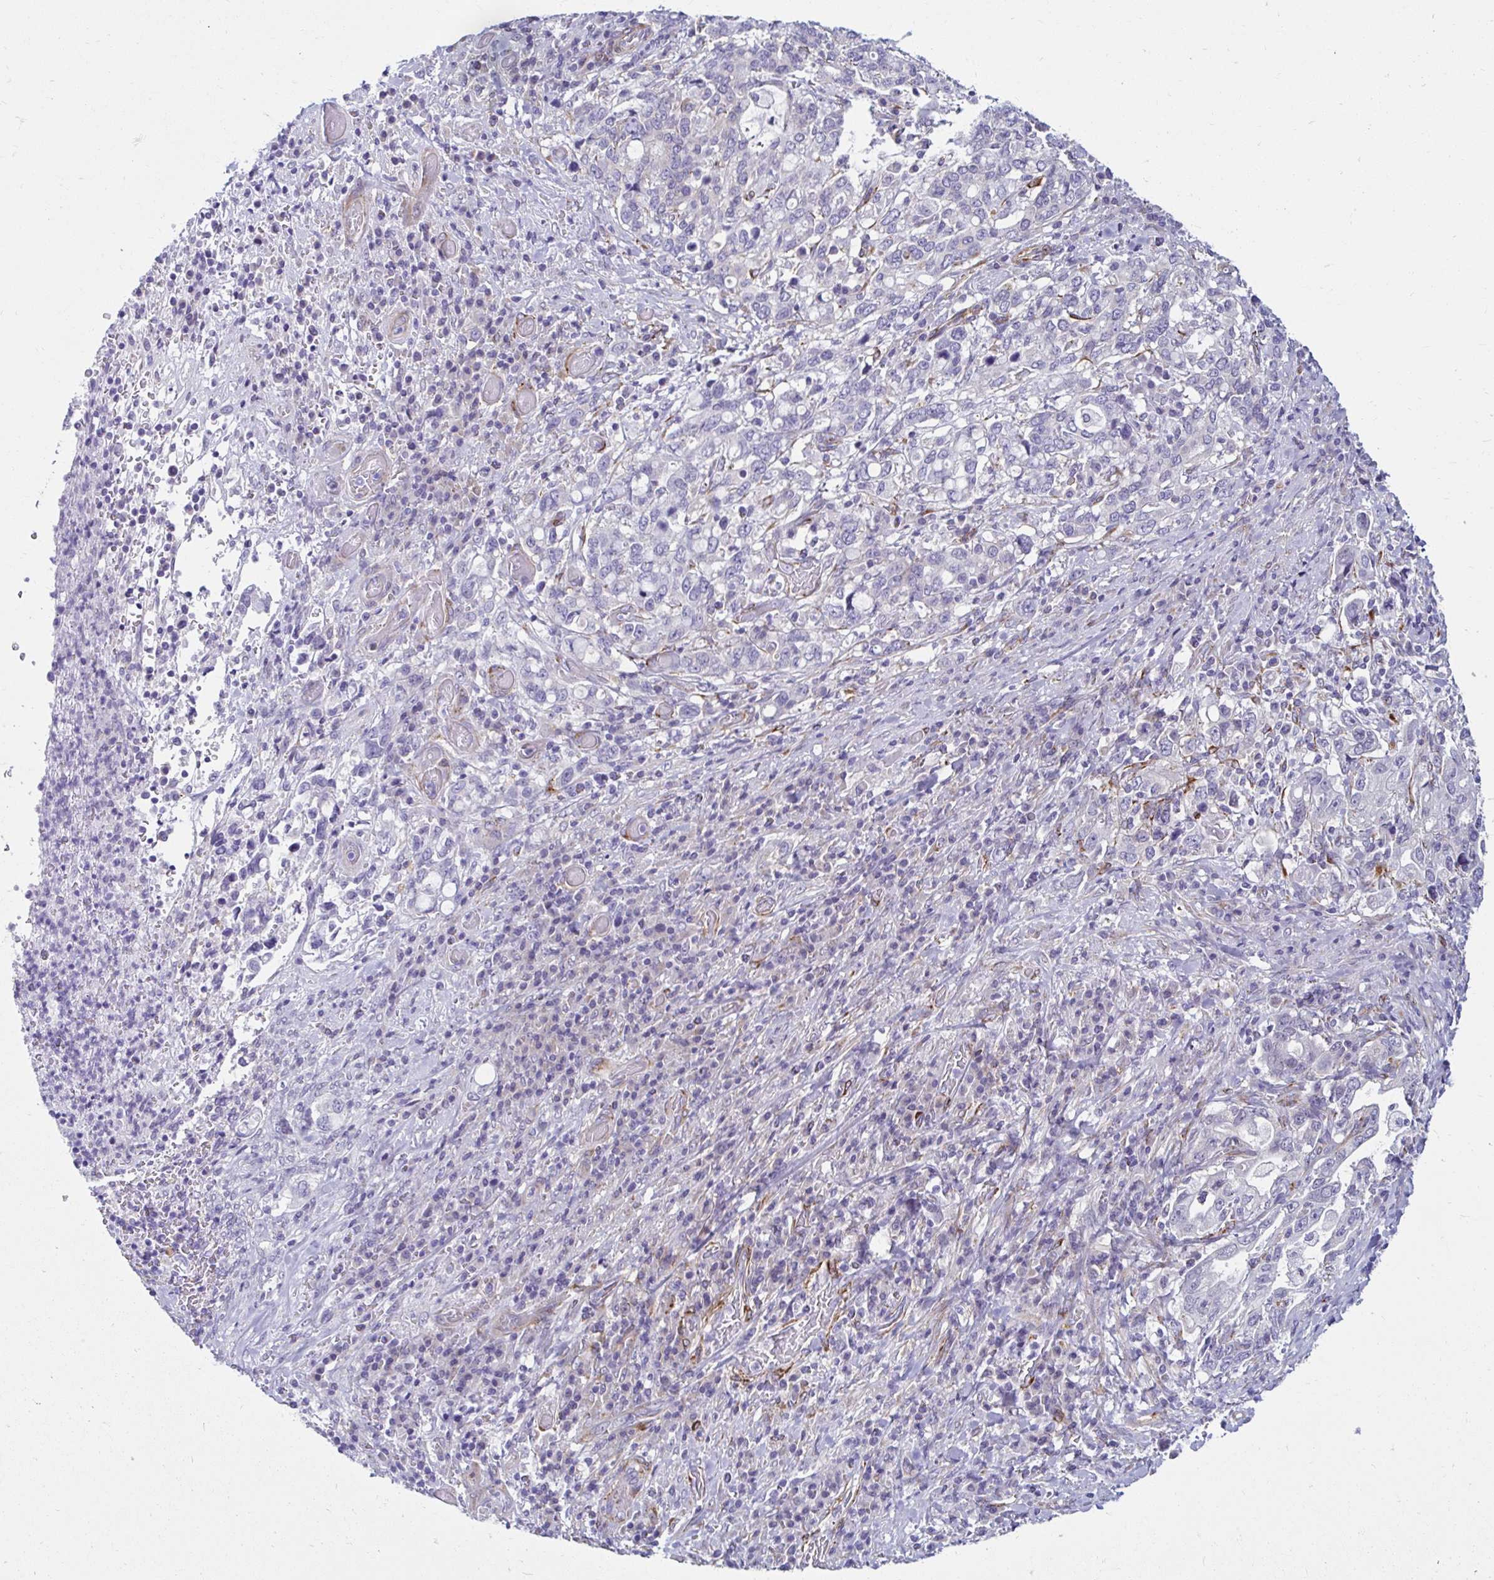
{"staining": {"intensity": "negative", "quantity": "none", "location": "none"}, "tissue": "stomach cancer", "cell_type": "Tumor cells", "image_type": "cancer", "snomed": [{"axis": "morphology", "description": "Adenocarcinoma, NOS"}, {"axis": "topography", "description": "Stomach, upper"}, {"axis": "topography", "description": "Stomach"}], "caption": "High power microscopy histopathology image of an immunohistochemistry (IHC) histopathology image of stomach cancer, revealing no significant positivity in tumor cells.", "gene": "ANKRD62", "patient": {"sex": "male", "age": 62}}